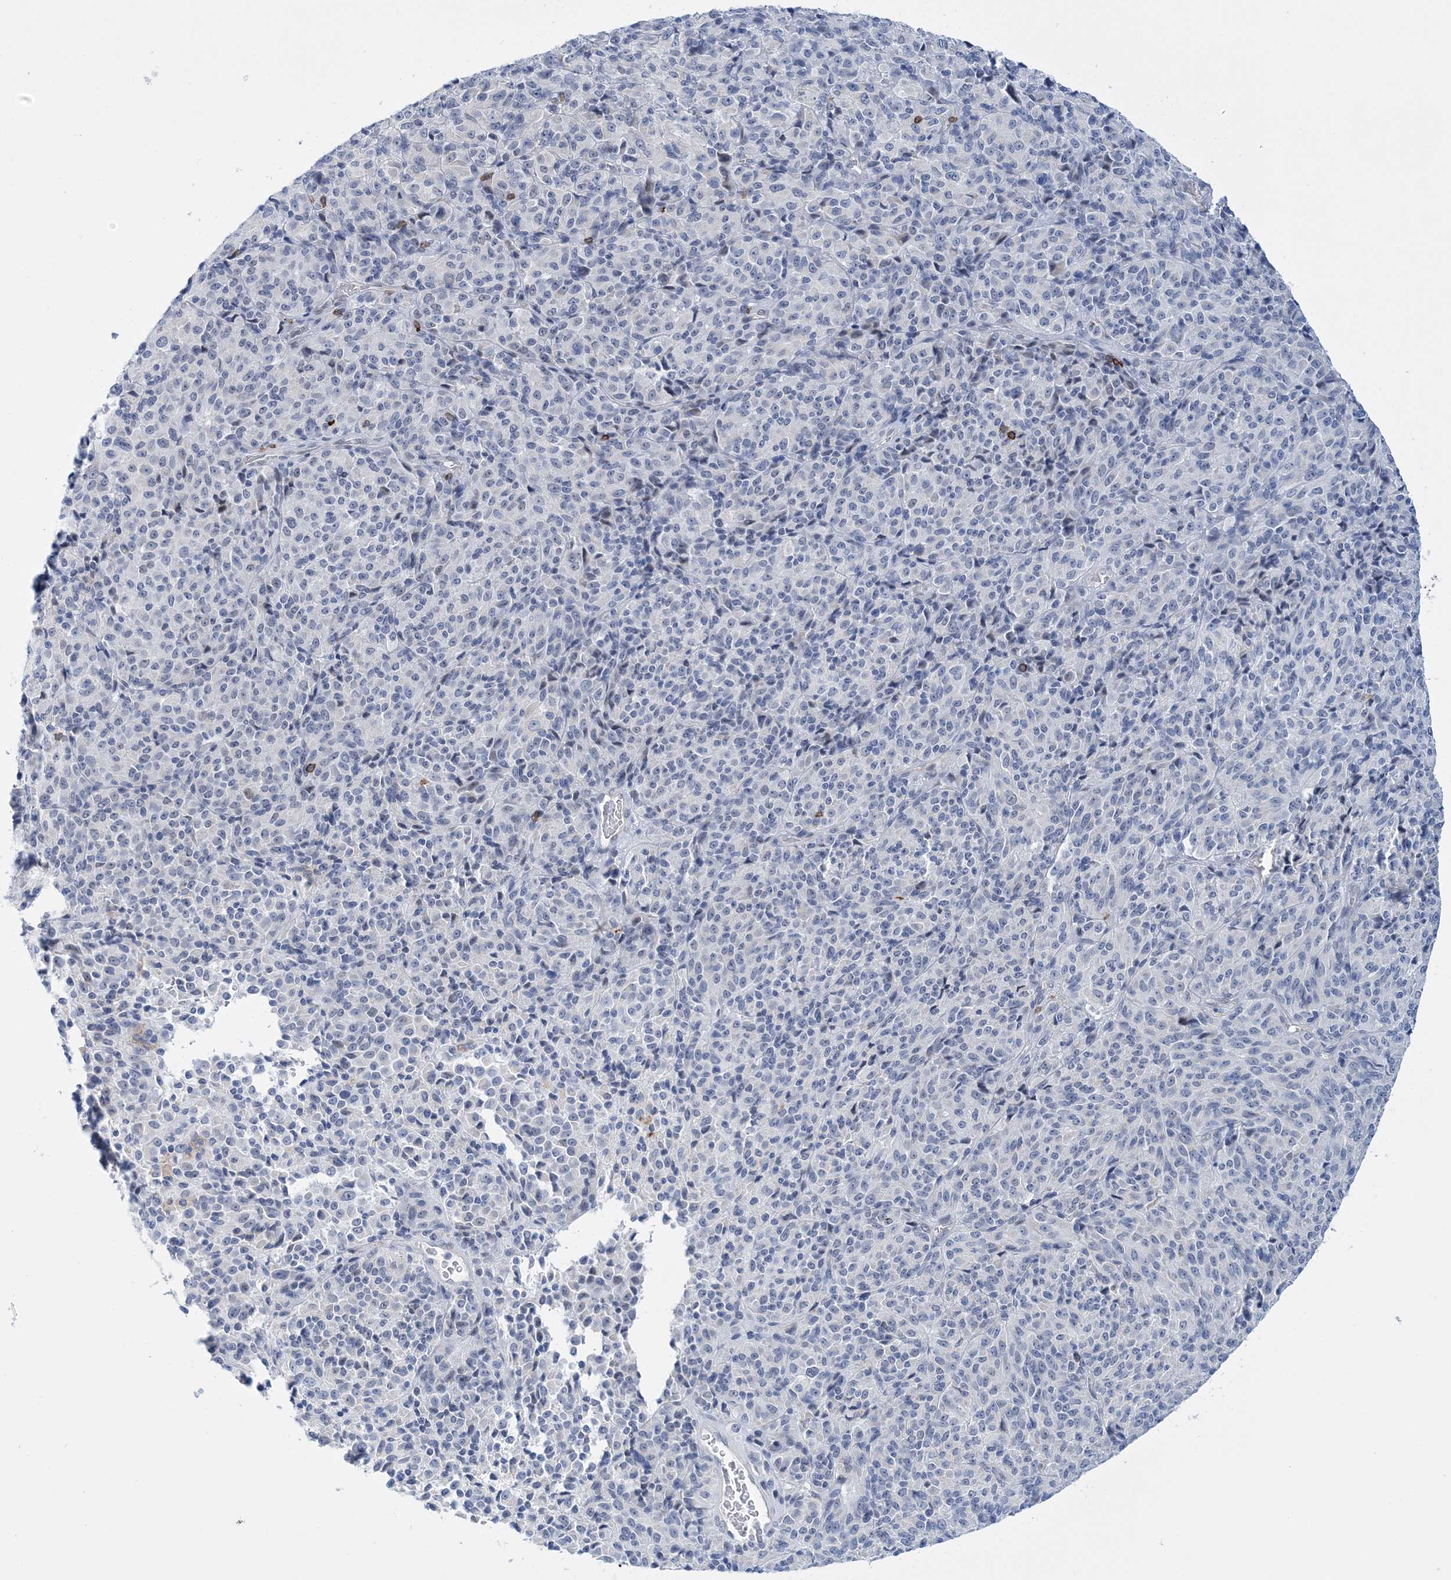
{"staining": {"intensity": "negative", "quantity": "none", "location": "none"}, "tissue": "melanoma", "cell_type": "Tumor cells", "image_type": "cancer", "snomed": [{"axis": "morphology", "description": "Malignant melanoma, Metastatic site"}, {"axis": "topography", "description": "Brain"}], "caption": "The immunohistochemistry (IHC) histopathology image has no significant staining in tumor cells of malignant melanoma (metastatic site) tissue.", "gene": "PRMT9", "patient": {"sex": "female", "age": 56}}